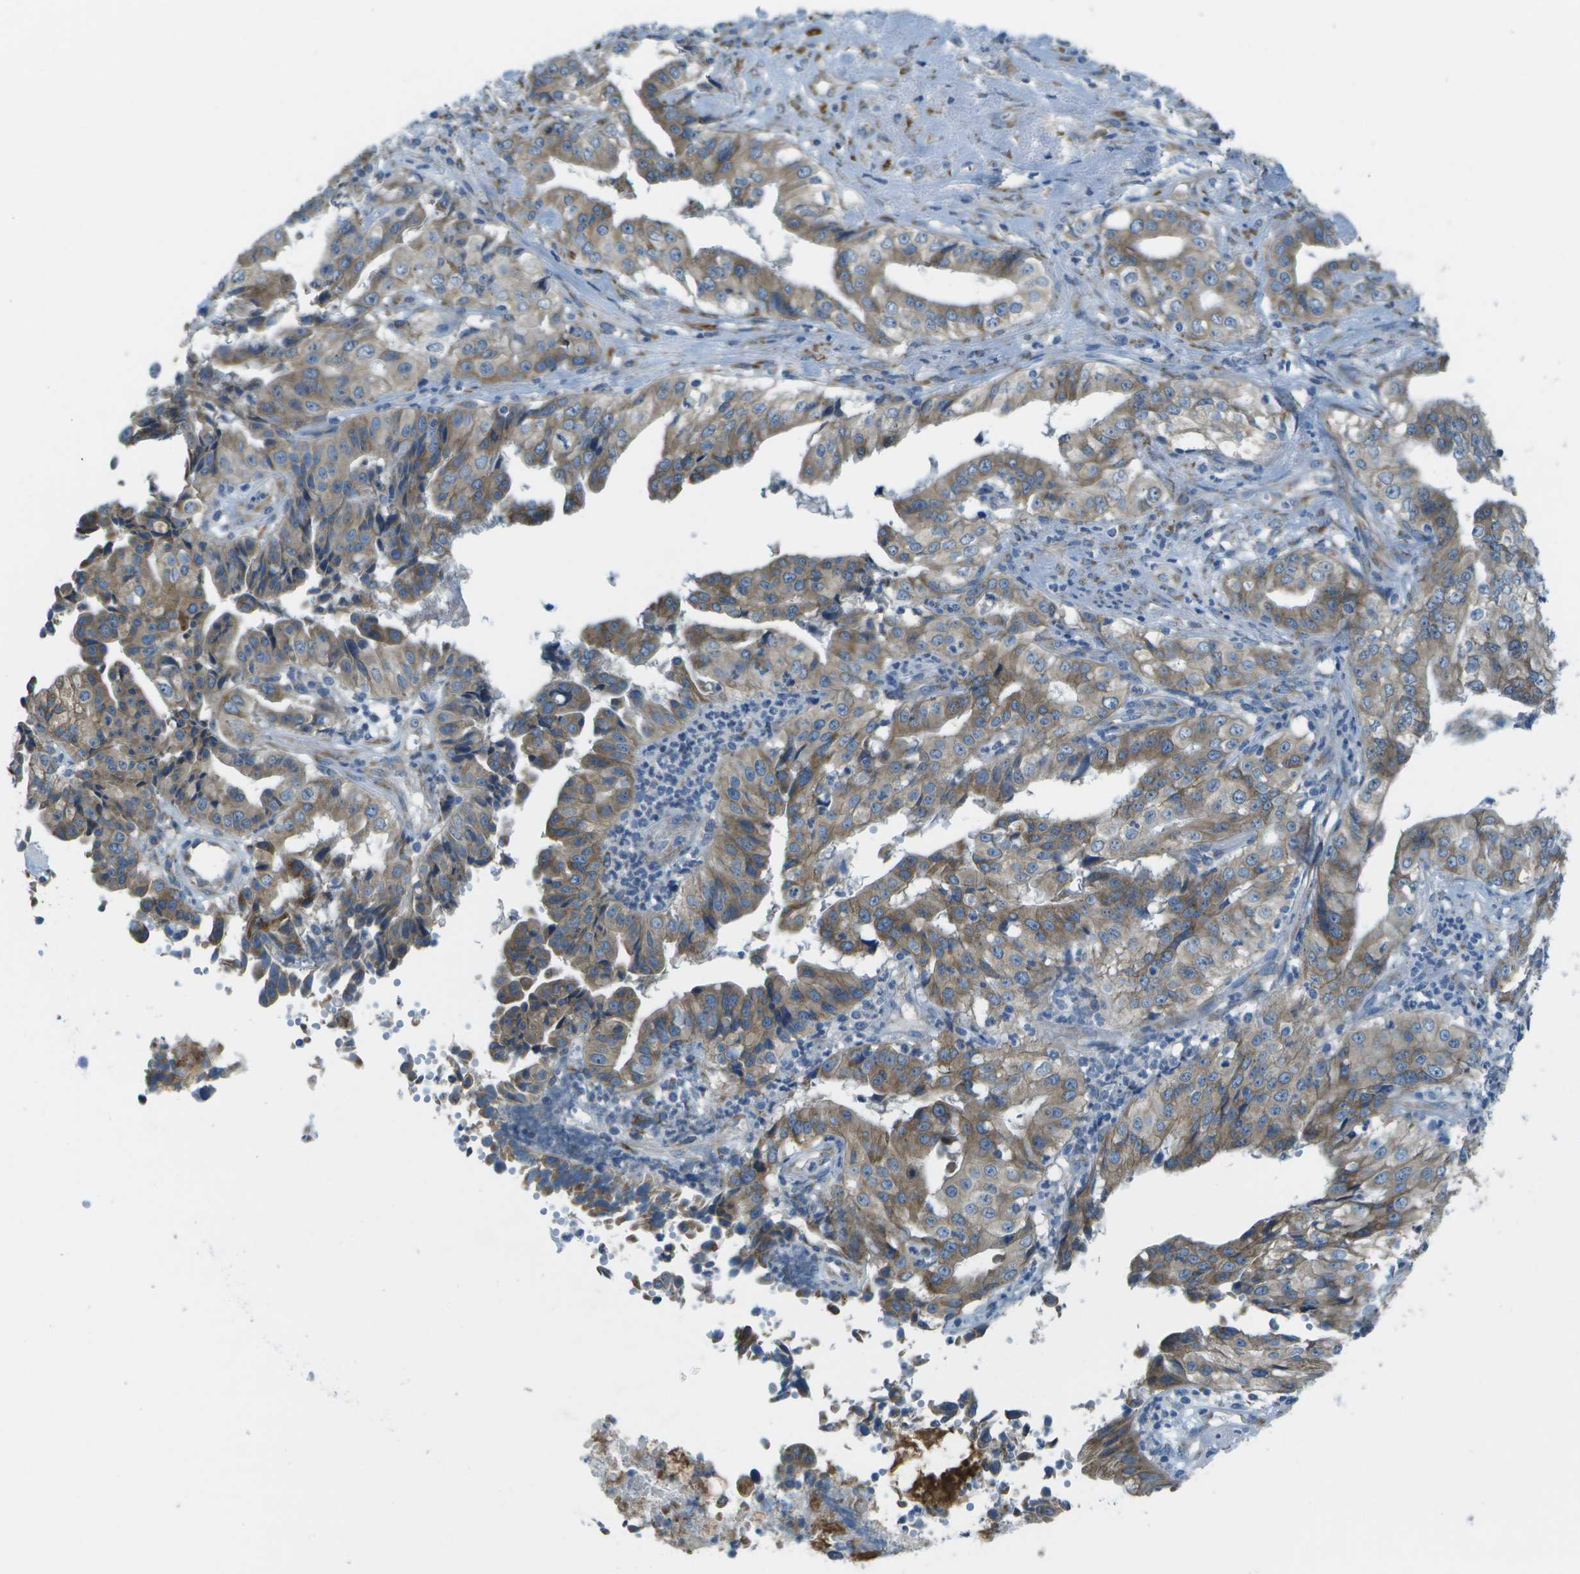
{"staining": {"intensity": "weak", "quantity": ">75%", "location": "cytoplasmic/membranous"}, "tissue": "liver cancer", "cell_type": "Tumor cells", "image_type": "cancer", "snomed": [{"axis": "morphology", "description": "Cholangiocarcinoma"}, {"axis": "topography", "description": "Liver"}], "caption": "A high-resolution photomicrograph shows IHC staining of liver cholangiocarcinoma, which reveals weak cytoplasmic/membranous positivity in about >75% of tumor cells.", "gene": "KCTD3", "patient": {"sex": "female", "age": 61}}